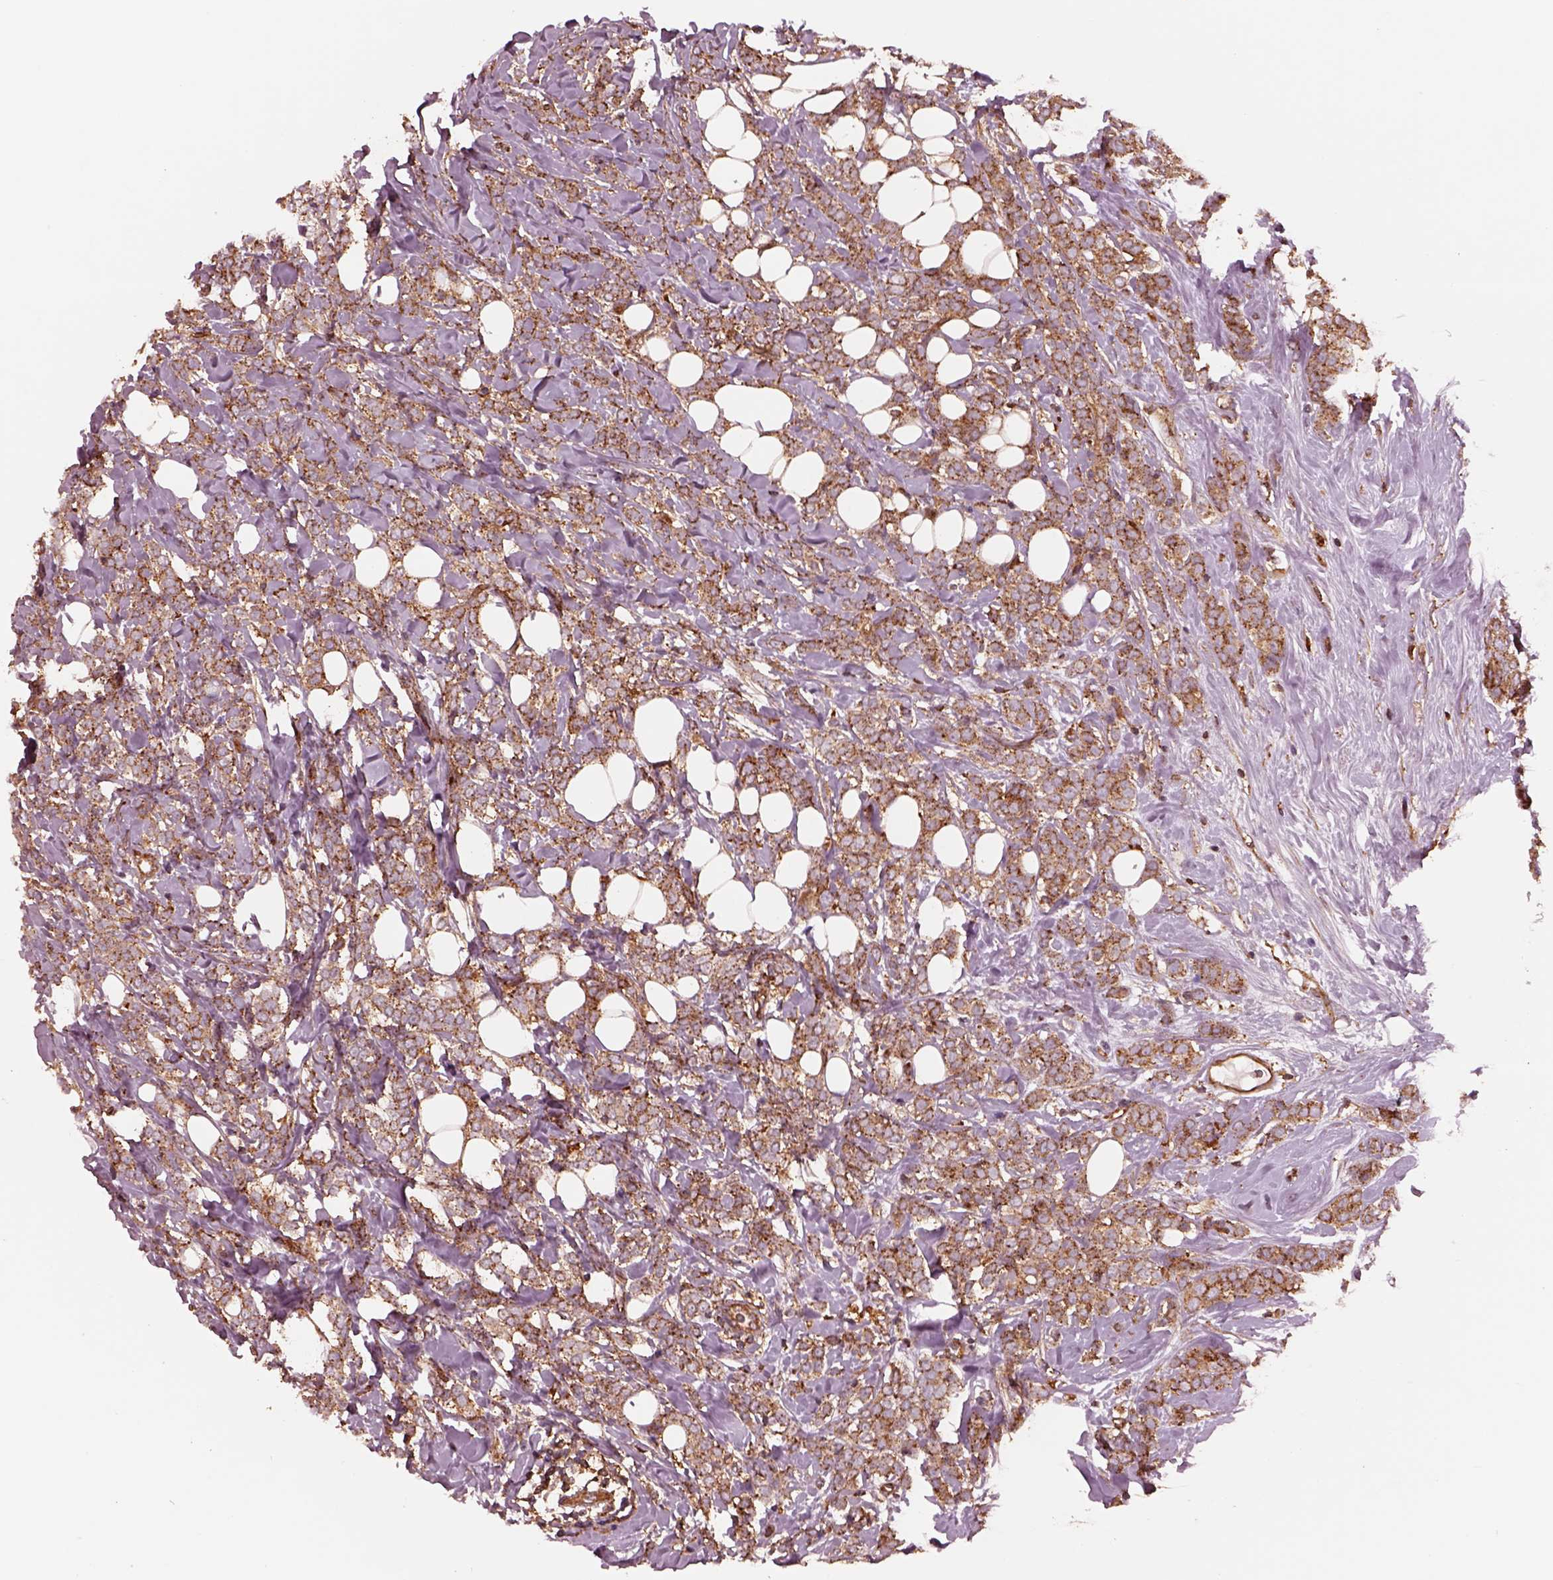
{"staining": {"intensity": "moderate", "quantity": "25%-75%", "location": "cytoplasmic/membranous"}, "tissue": "breast cancer", "cell_type": "Tumor cells", "image_type": "cancer", "snomed": [{"axis": "morphology", "description": "Lobular carcinoma"}, {"axis": "topography", "description": "Breast"}], "caption": "Breast lobular carcinoma stained for a protein demonstrates moderate cytoplasmic/membranous positivity in tumor cells. (Brightfield microscopy of DAB IHC at high magnification).", "gene": "WASHC2A", "patient": {"sex": "female", "age": 49}}